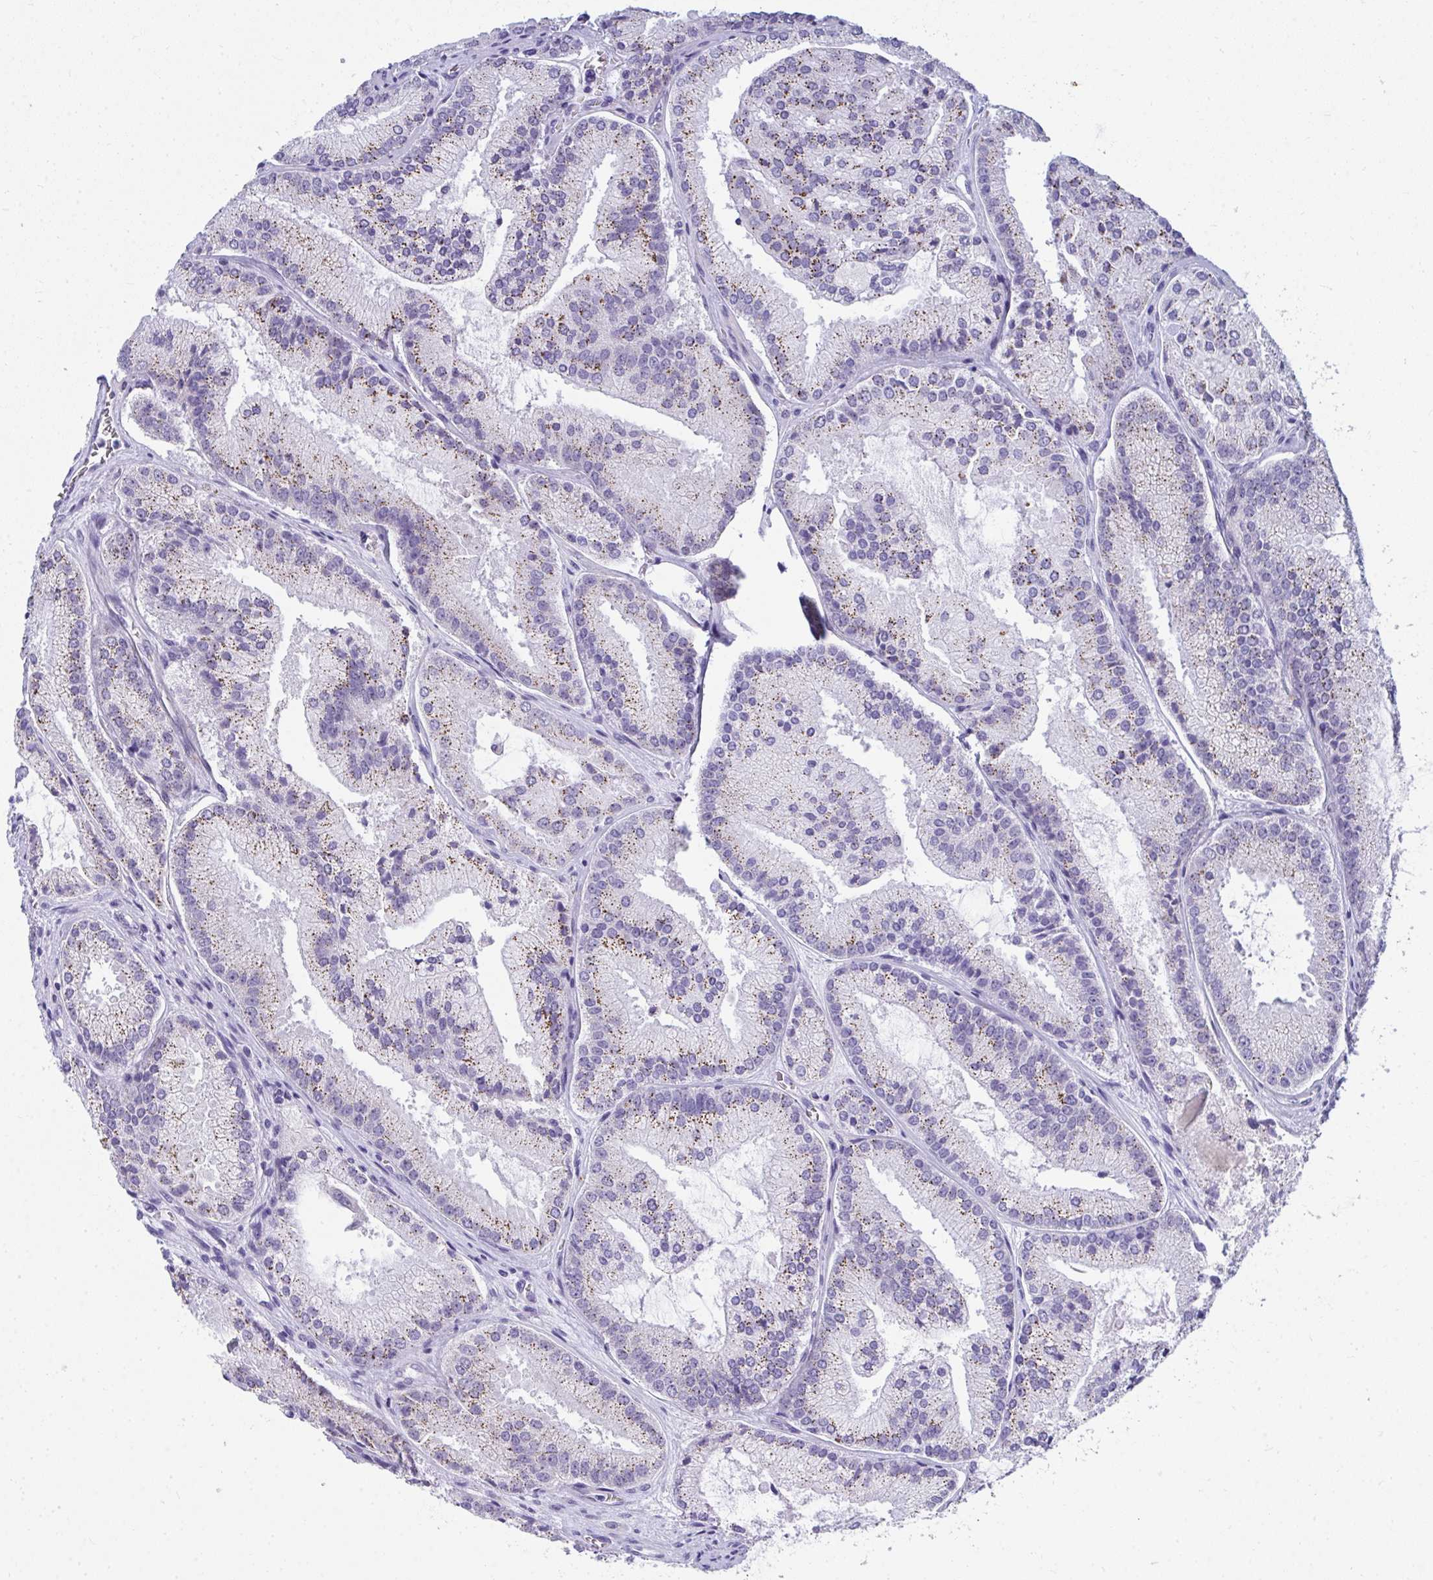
{"staining": {"intensity": "moderate", "quantity": ">75%", "location": "cytoplasmic/membranous"}, "tissue": "prostate cancer", "cell_type": "Tumor cells", "image_type": "cancer", "snomed": [{"axis": "morphology", "description": "Adenocarcinoma, High grade"}, {"axis": "topography", "description": "Prostate"}], "caption": "A photomicrograph of human prostate cancer stained for a protein reveals moderate cytoplasmic/membranous brown staining in tumor cells.", "gene": "TSBP1", "patient": {"sex": "male", "age": 73}}